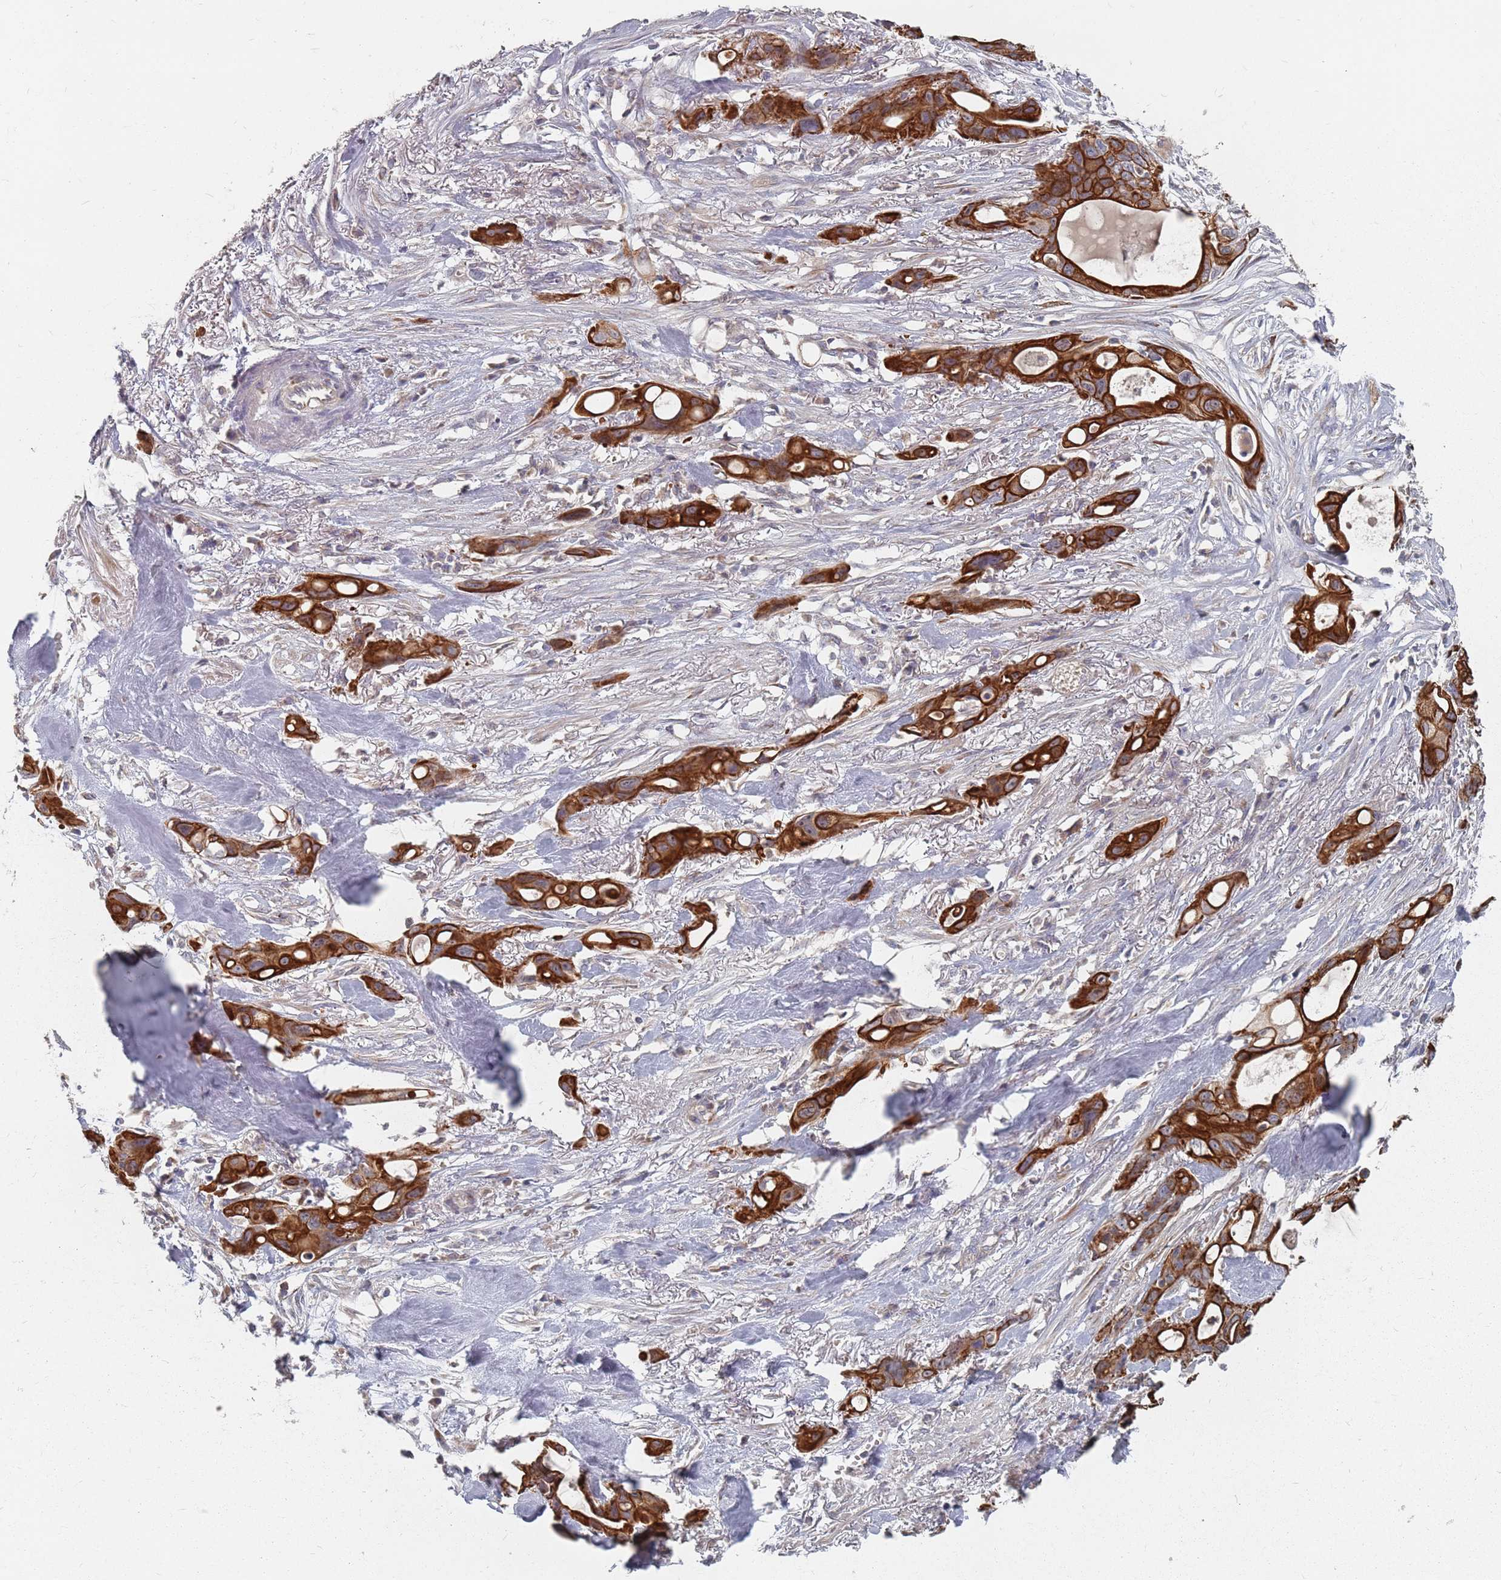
{"staining": {"intensity": "strong", "quantity": ">75%", "location": "cytoplasmic/membranous"}, "tissue": "ovarian cancer", "cell_type": "Tumor cells", "image_type": "cancer", "snomed": [{"axis": "morphology", "description": "Cystadenocarcinoma, mucinous, NOS"}, {"axis": "topography", "description": "Ovary"}], "caption": "Human ovarian cancer stained for a protein (brown) demonstrates strong cytoplasmic/membranous positive expression in approximately >75% of tumor cells.", "gene": "ADAL", "patient": {"sex": "female", "age": 70}}